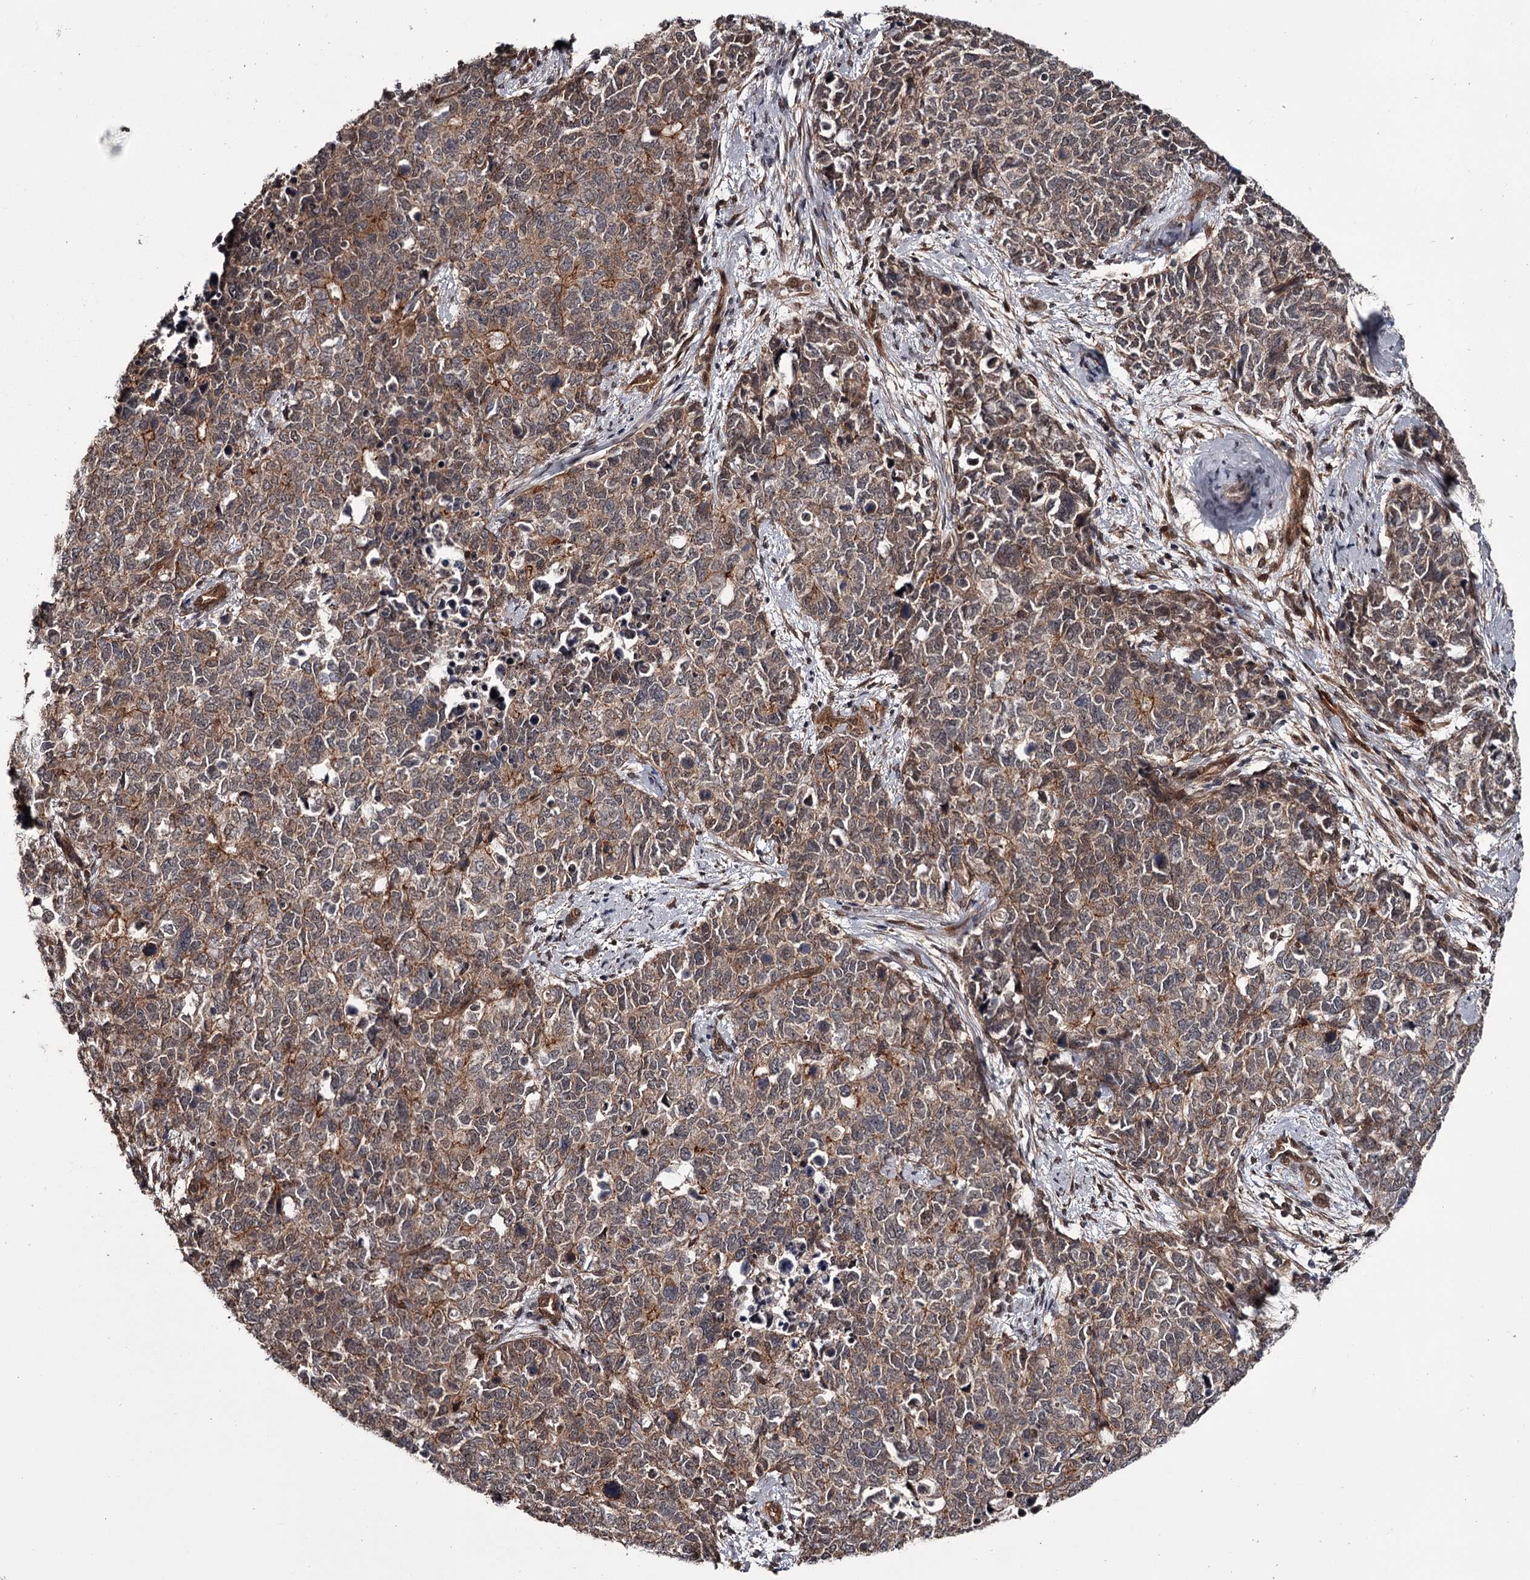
{"staining": {"intensity": "weak", "quantity": "25%-75%", "location": "cytoplasmic/membranous"}, "tissue": "cervical cancer", "cell_type": "Tumor cells", "image_type": "cancer", "snomed": [{"axis": "morphology", "description": "Squamous cell carcinoma, NOS"}, {"axis": "topography", "description": "Cervix"}], "caption": "Squamous cell carcinoma (cervical) was stained to show a protein in brown. There is low levels of weak cytoplasmic/membranous staining in approximately 25%-75% of tumor cells.", "gene": "CDC42EP2", "patient": {"sex": "female", "age": 63}}